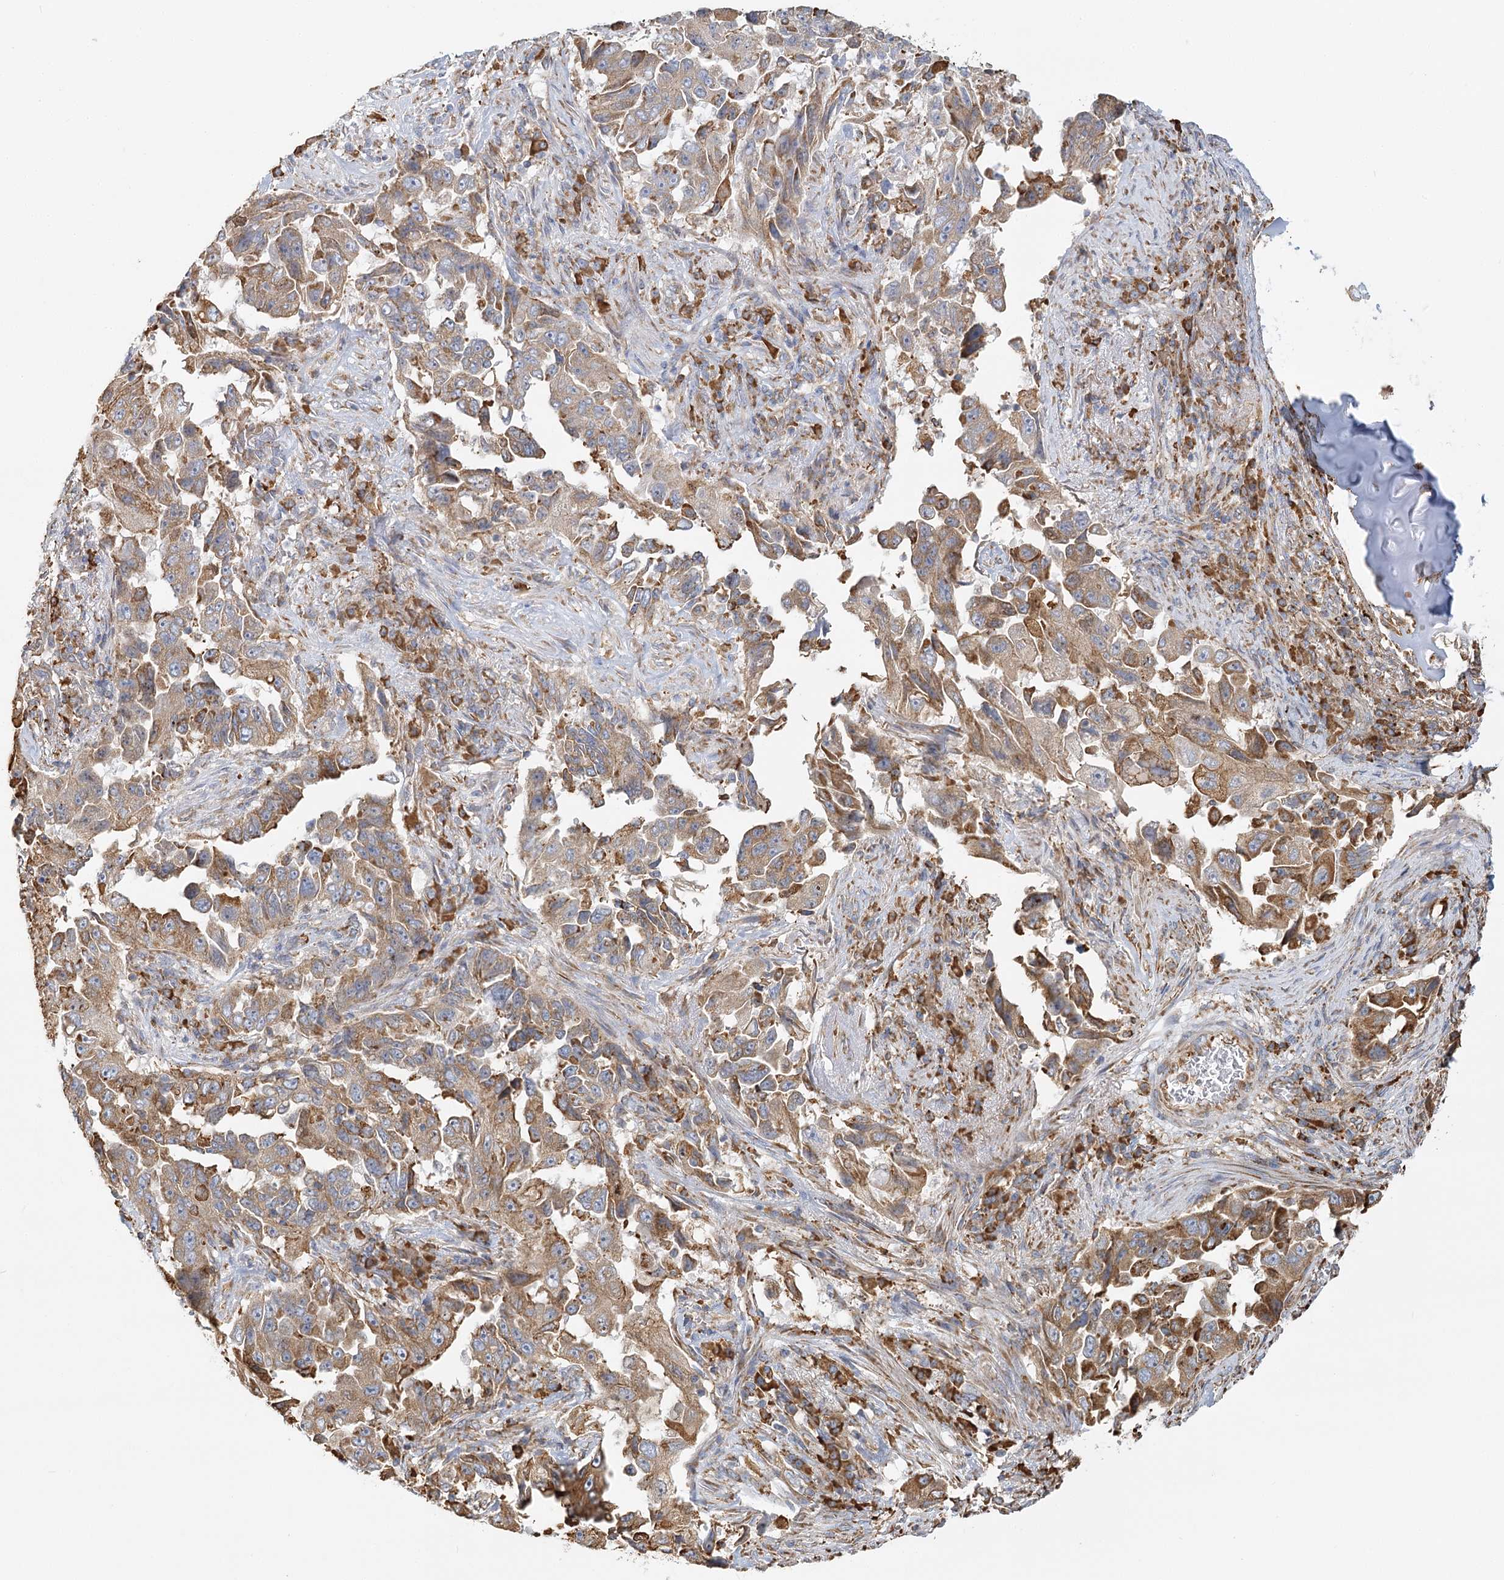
{"staining": {"intensity": "moderate", "quantity": ">75%", "location": "cytoplasmic/membranous"}, "tissue": "lung cancer", "cell_type": "Tumor cells", "image_type": "cancer", "snomed": [{"axis": "morphology", "description": "Adenocarcinoma, NOS"}, {"axis": "topography", "description": "Lung"}], "caption": "The micrograph displays immunohistochemical staining of lung cancer. There is moderate cytoplasmic/membranous expression is seen in about >75% of tumor cells. The protein is shown in brown color, while the nuclei are stained blue.", "gene": "TAS1R1", "patient": {"sex": "female", "age": 51}}